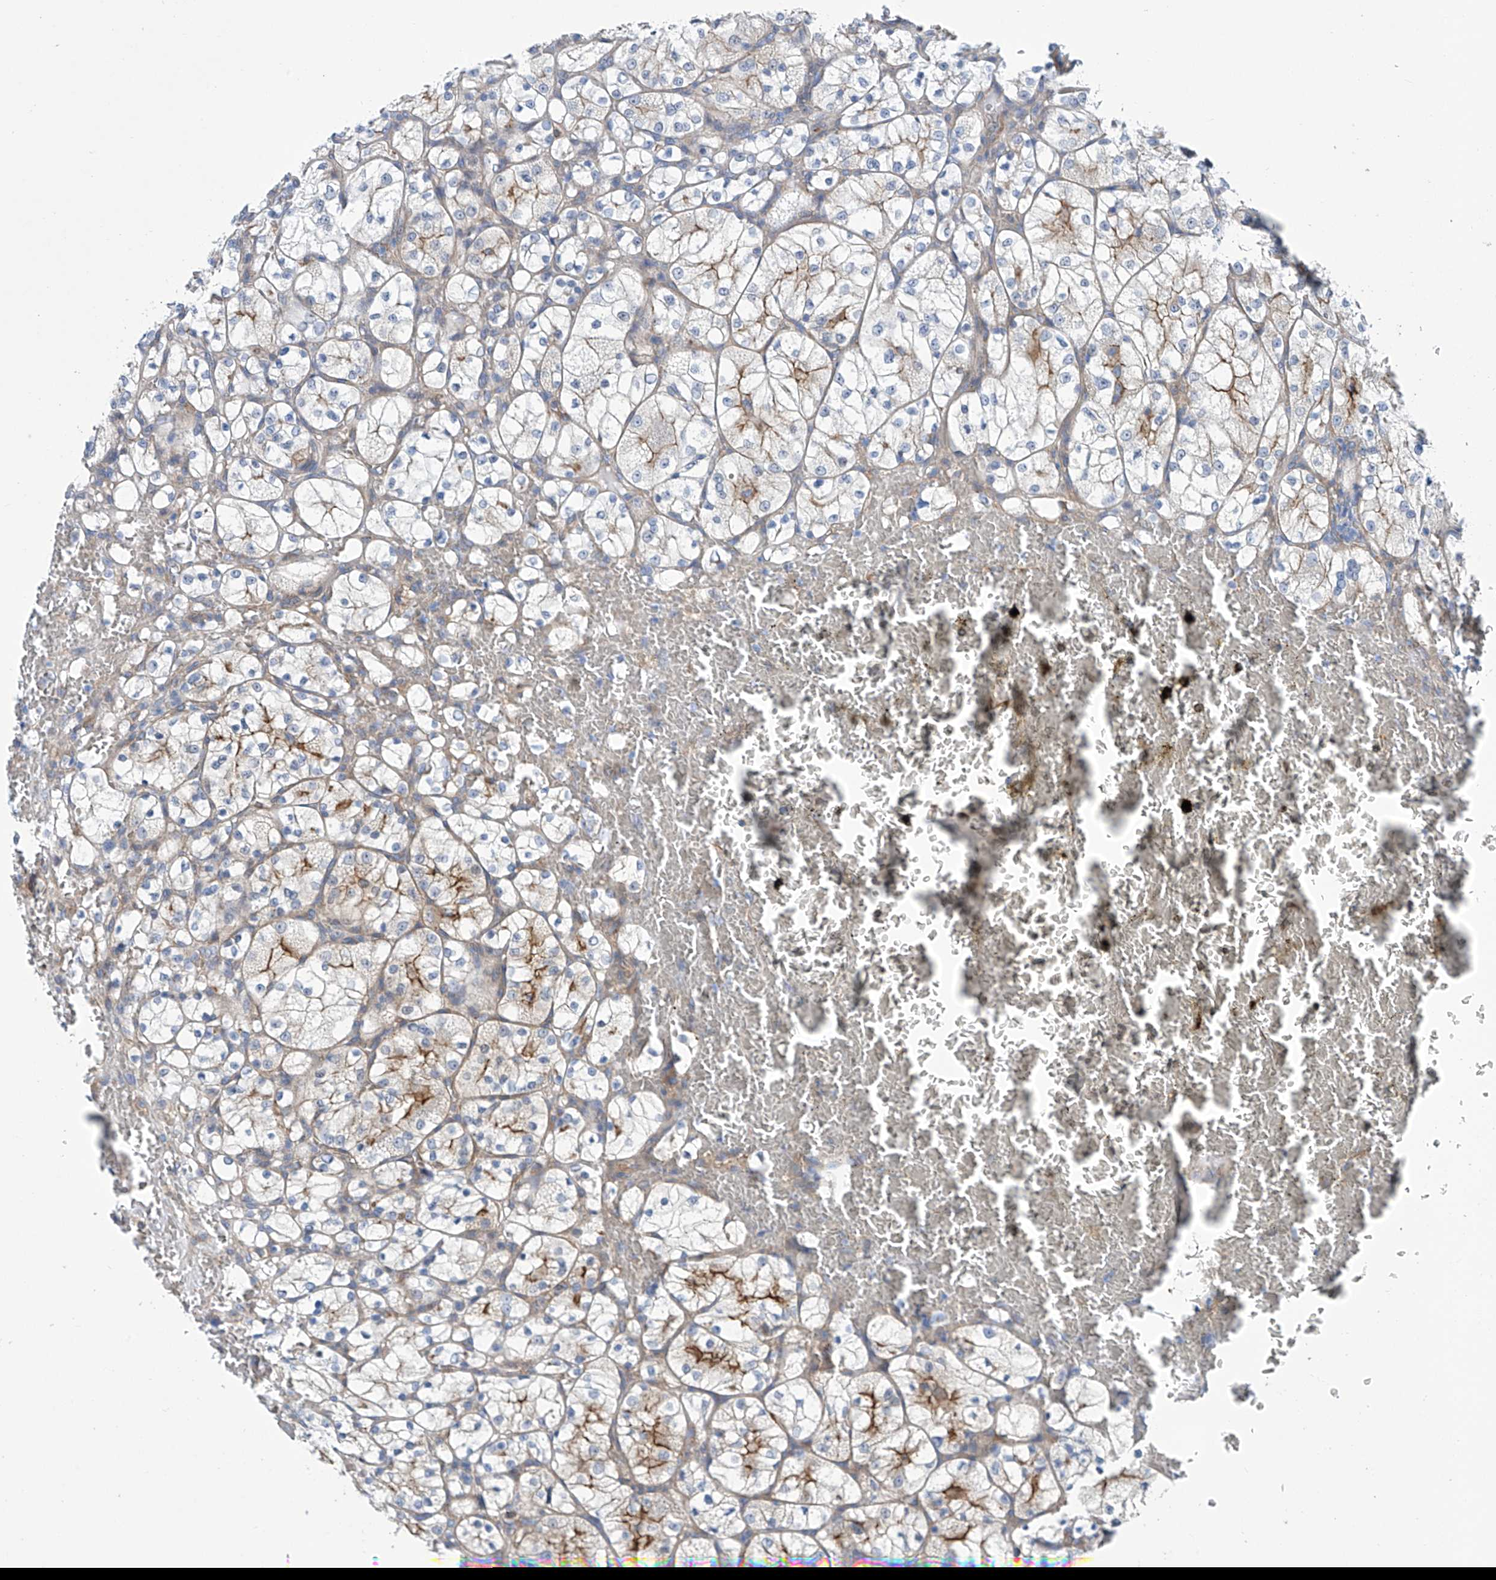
{"staining": {"intensity": "moderate", "quantity": "<25%", "location": "cytoplasmic/membranous"}, "tissue": "renal cancer", "cell_type": "Tumor cells", "image_type": "cancer", "snomed": [{"axis": "morphology", "description": "Adenocarcinoma, NOS"}, {"axis": "topography", "description": "Kidney"}], "caption": "Immunohistochemistry histopathology image of renal adenocarcinoma stained for a protein (brown), which demonstrates low levels of moderate cytoplasmic/membranous positivity in about <25% of tumor cells.", "gene": "TNN", "patient": {"sex": "female", "age": 69}}